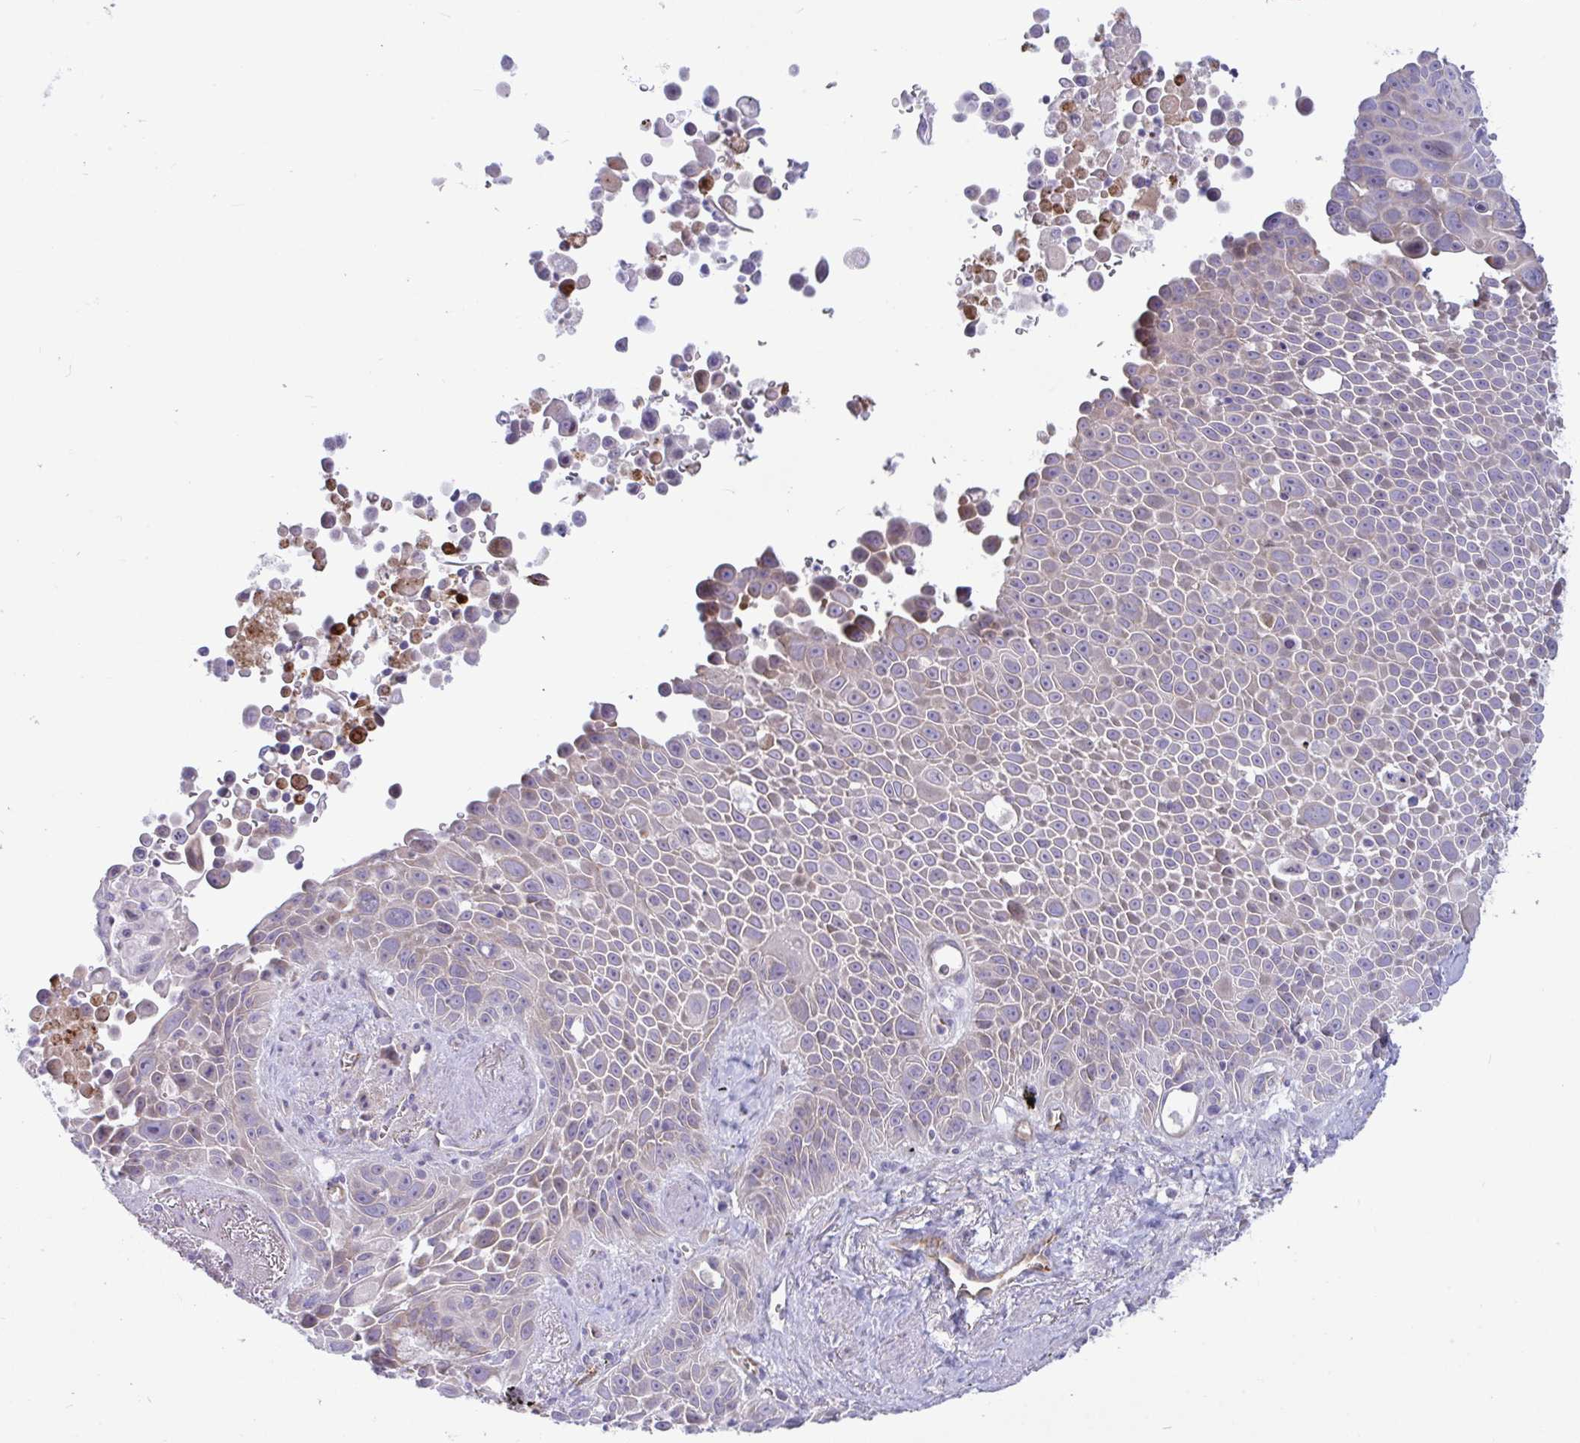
{"staining": {"intensity": "negative", "quantity": "none", "location": "none"}, "tissue": "lung cancer", "cell_type": "Tumor cells", "image_type": "cancer", "snomed": [{"axis": "morphology", "description": "Squamous cell carcinoma, NOS"}, {"axis": "morphology", "description": "Squamous cell carcinoma, metastatic, NOS"}, {"axis": "topography", "description": "Lymph node"}, {"axis": "topography", "description": "Lung"}], "caption": "IHC micrograph of lung metastatic squamous cell carcinoma stained for a protein (brown), which demonstrates no expression in tumor cells.", "gene": "IL37", "patient": {"sex": "female", "age": 62}}